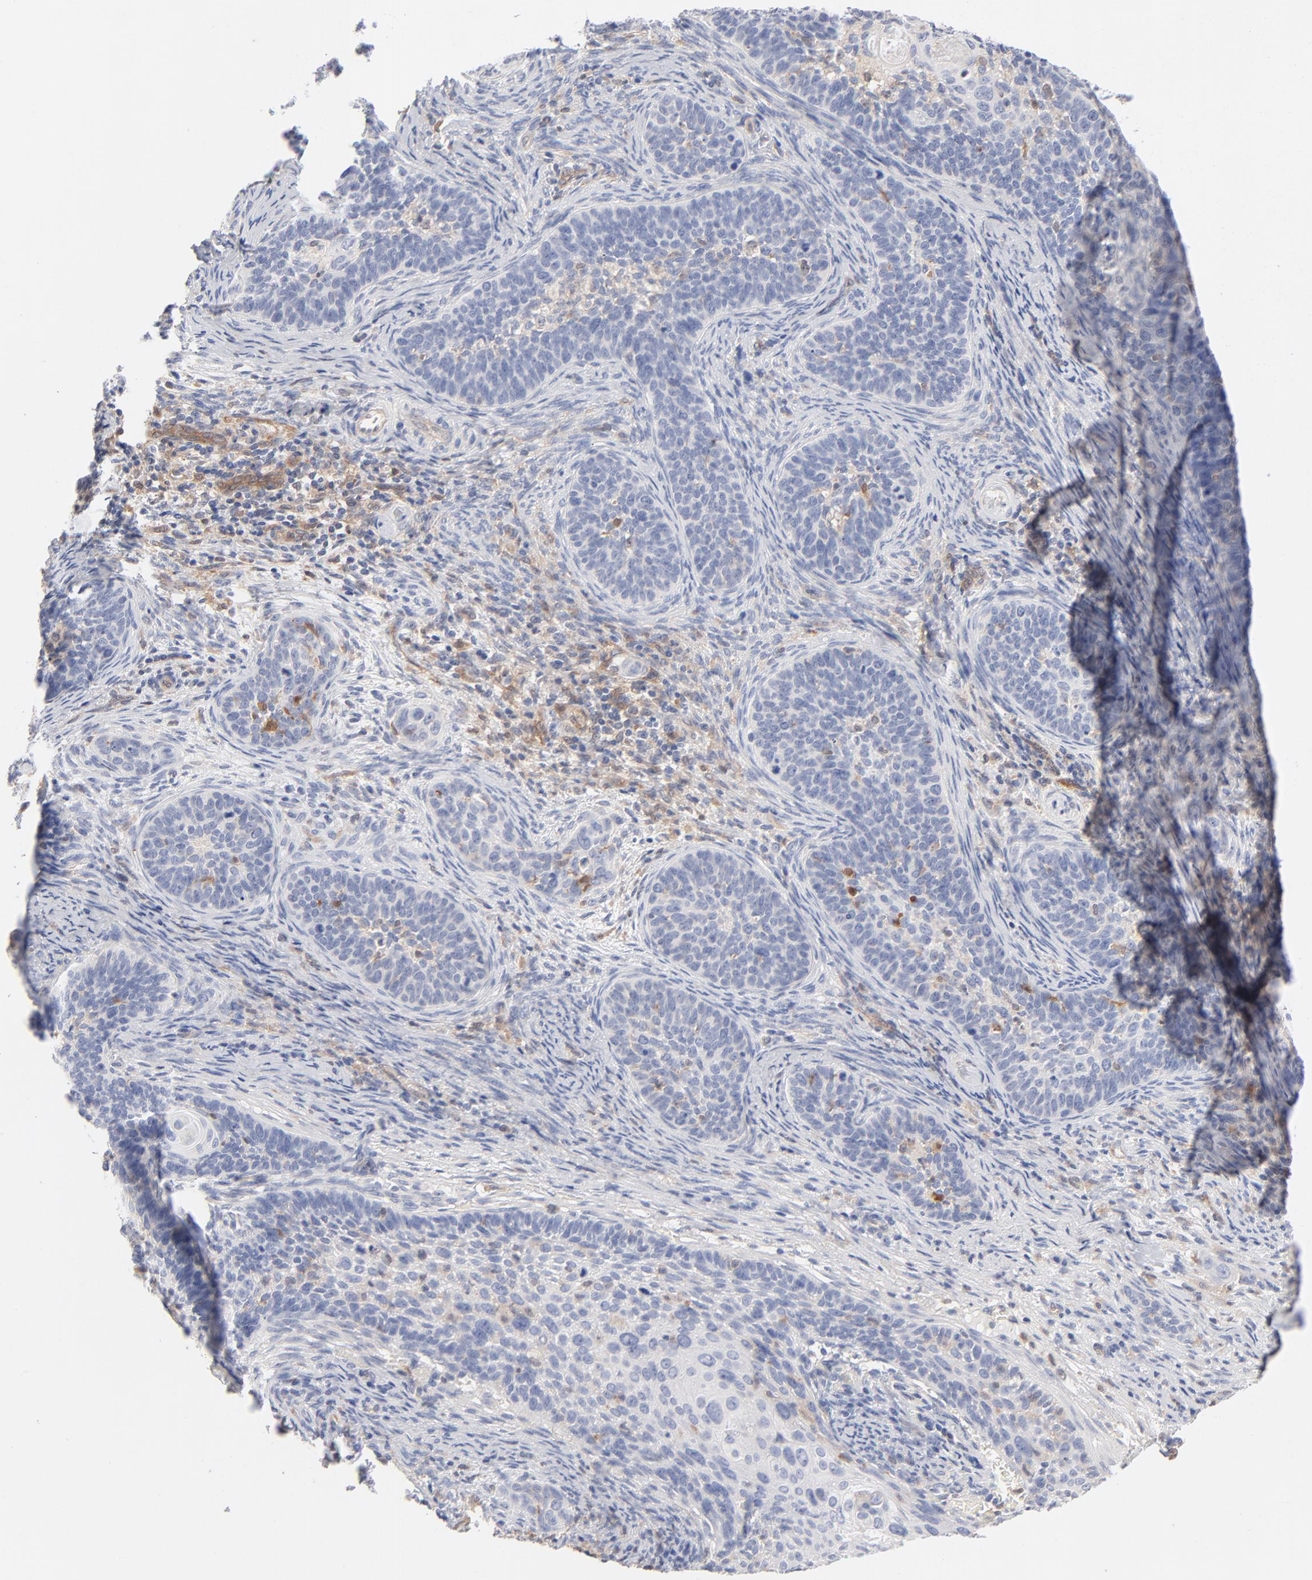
{"staining": {"intensity": "negative", "quantity": "none", "location": "none"}, "tissue": "cervical cancer", "cell_type": "Tumor cells", "image_type": "cancer", "snomed": [{"axis": "morphology", "description": "Squamous cell carcinoma, NOS"}, {"axis": "topography", "description": "Cervix"}], "caption": "Tumor cells show no significant positivity in squamous cell carcinoma (cervical).", "gene": "ARRB1", "patient": {"sex": "female", "age": 33}}